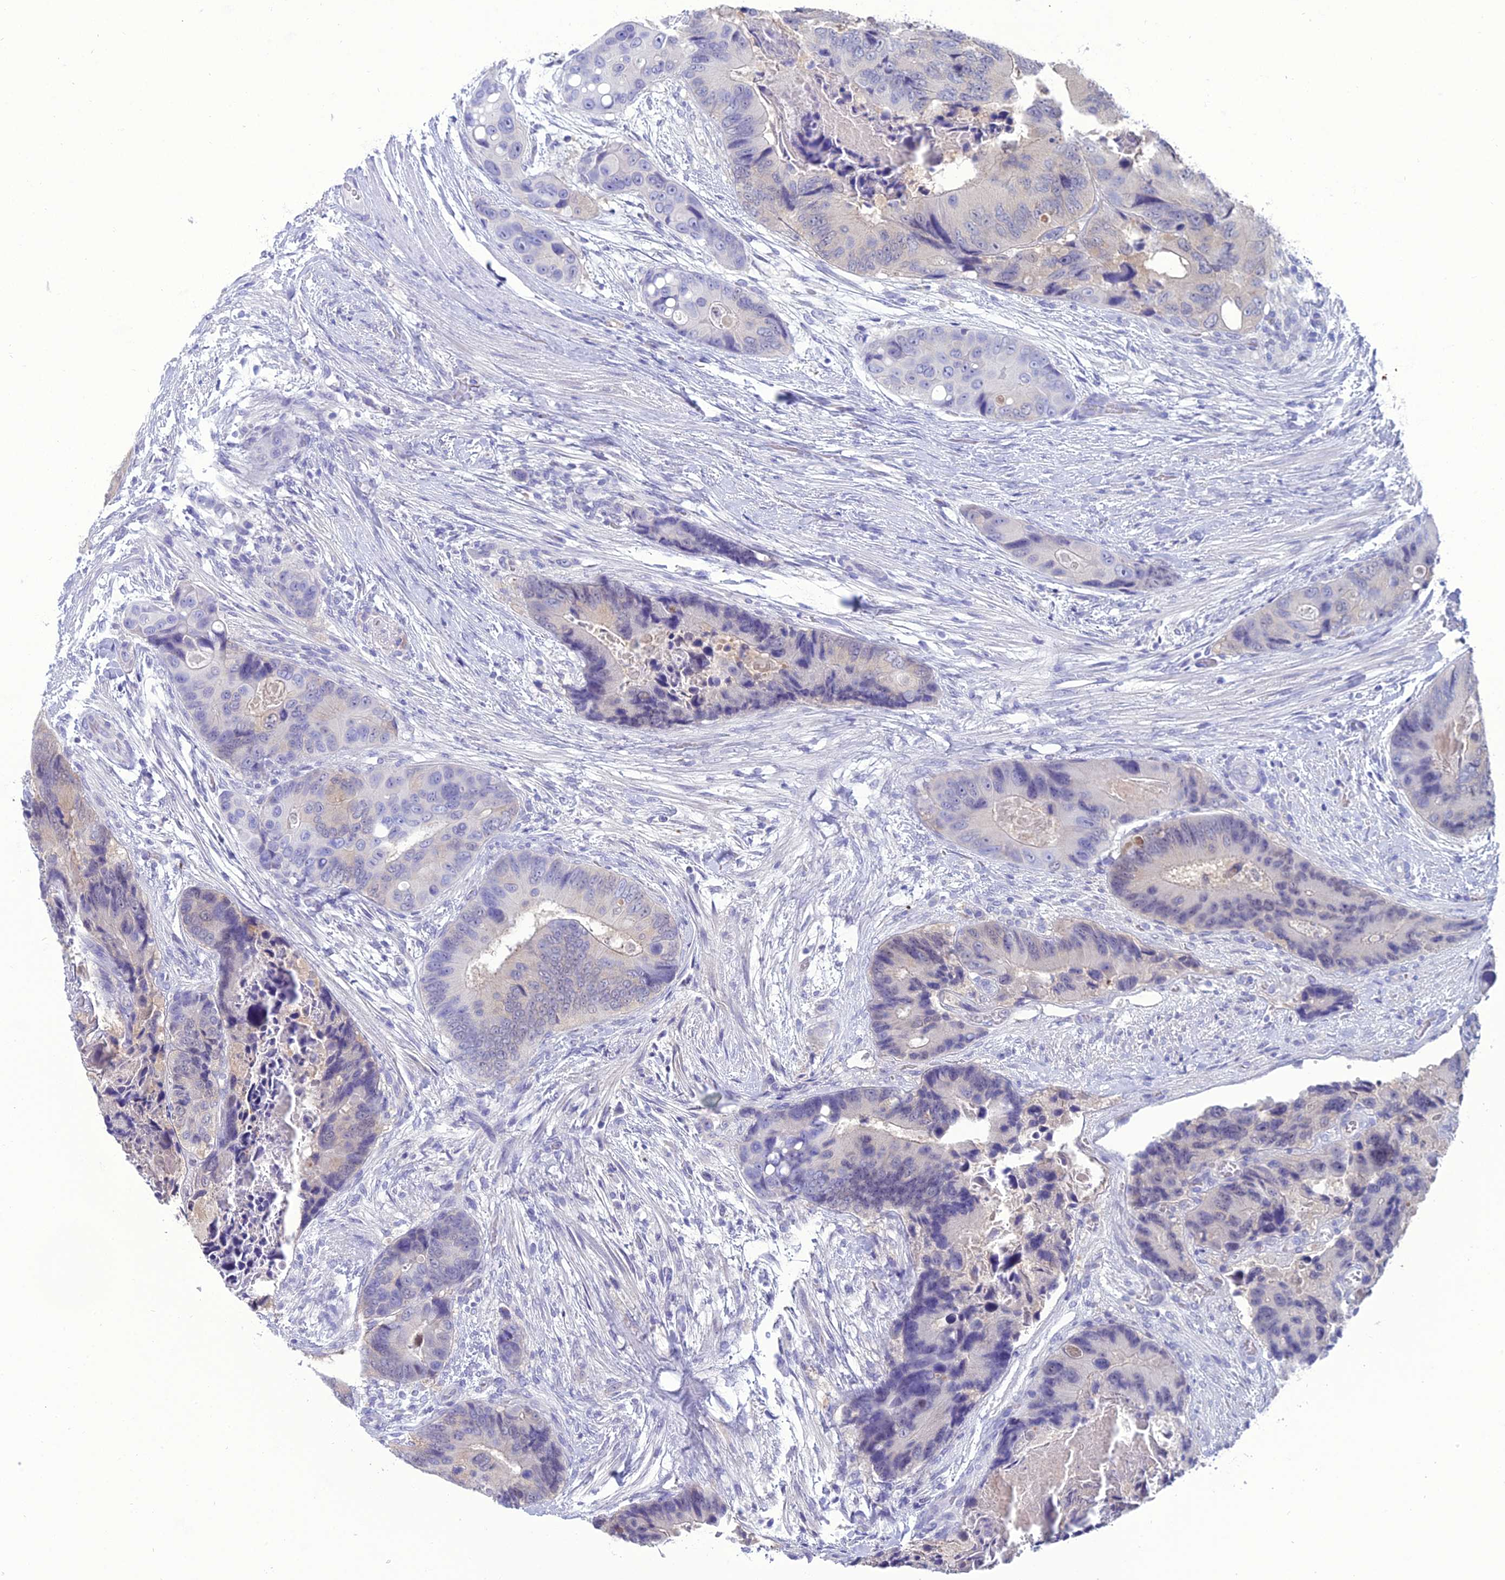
{"staining": {"intensity": "negative", "quantity": "none", "location": "none"}, "tissue": "colorectal cancer", "cell_type": "Tumor cells", "image_type": "cancer", "snomed": [{"axis": "morphology", "description": "Adenocarcinoma, NOS"}, {"axis": "topography", "description": "Colon"}], "caption": "IHC image of human colorectal cancer stained for a protein (brown), which shows no staining in tumor cells. (DAB immunohistochemistry, high magnification).", "gene": "GNPNAT1", "patient": {"sex": "male", "age": 84}}